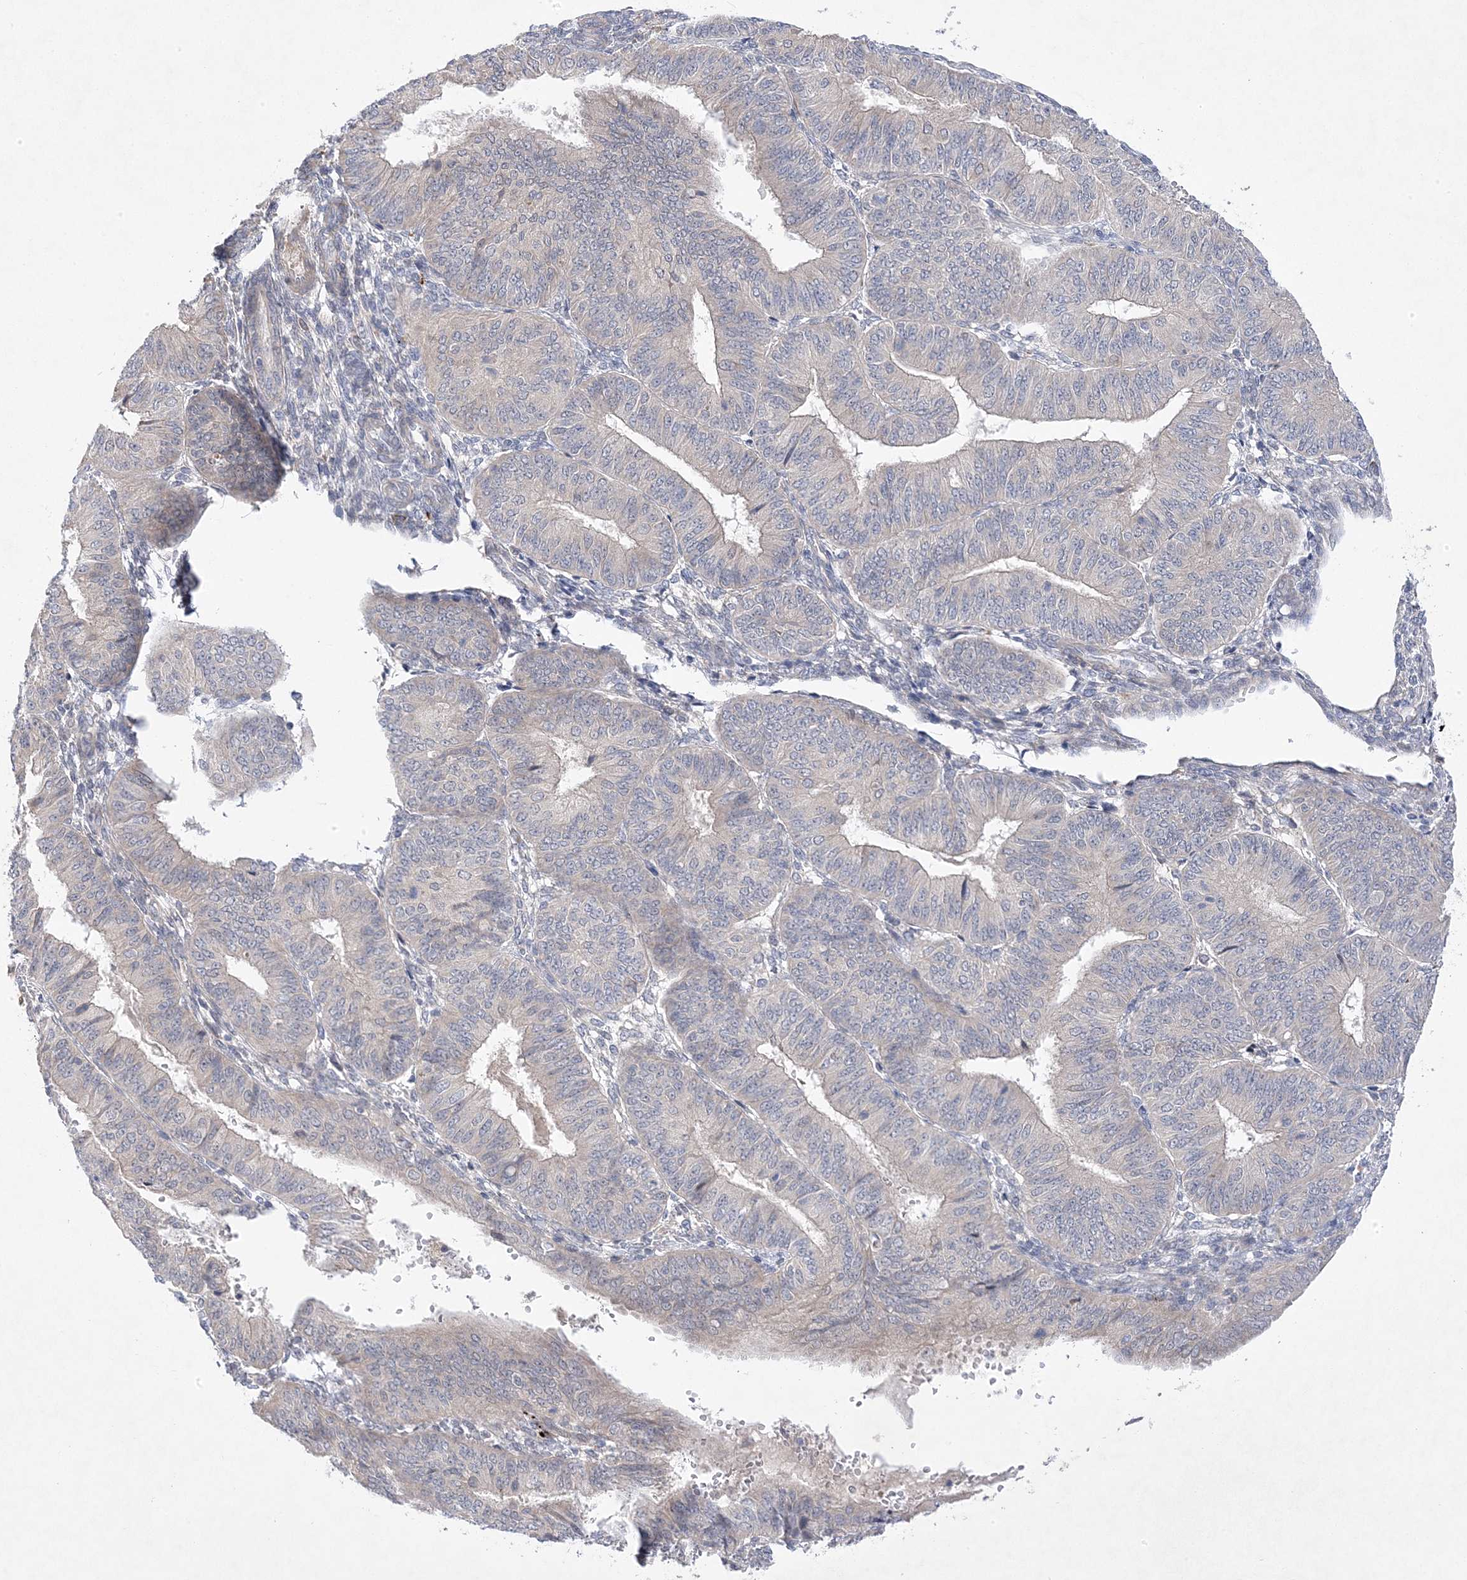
{"staining": {"intensity": "negative", "quantity": "none", "location": "none"}, "tissue": "endometrial cancer", "cell_type": "Tumor cells", "image_type": "cancer", "snomed": [{"axis": "morphology", "description": "Adenocarcinoma, NOS"}, {"axis": "topography", "description": "Endometrium"}], "caption": "This is an IHC histopathology image of human endometrial adenocarcinoma. There is no staining in tumor cells.", "gene": "ANAPC1", "patient": {"sex": "female", "age": 58}}